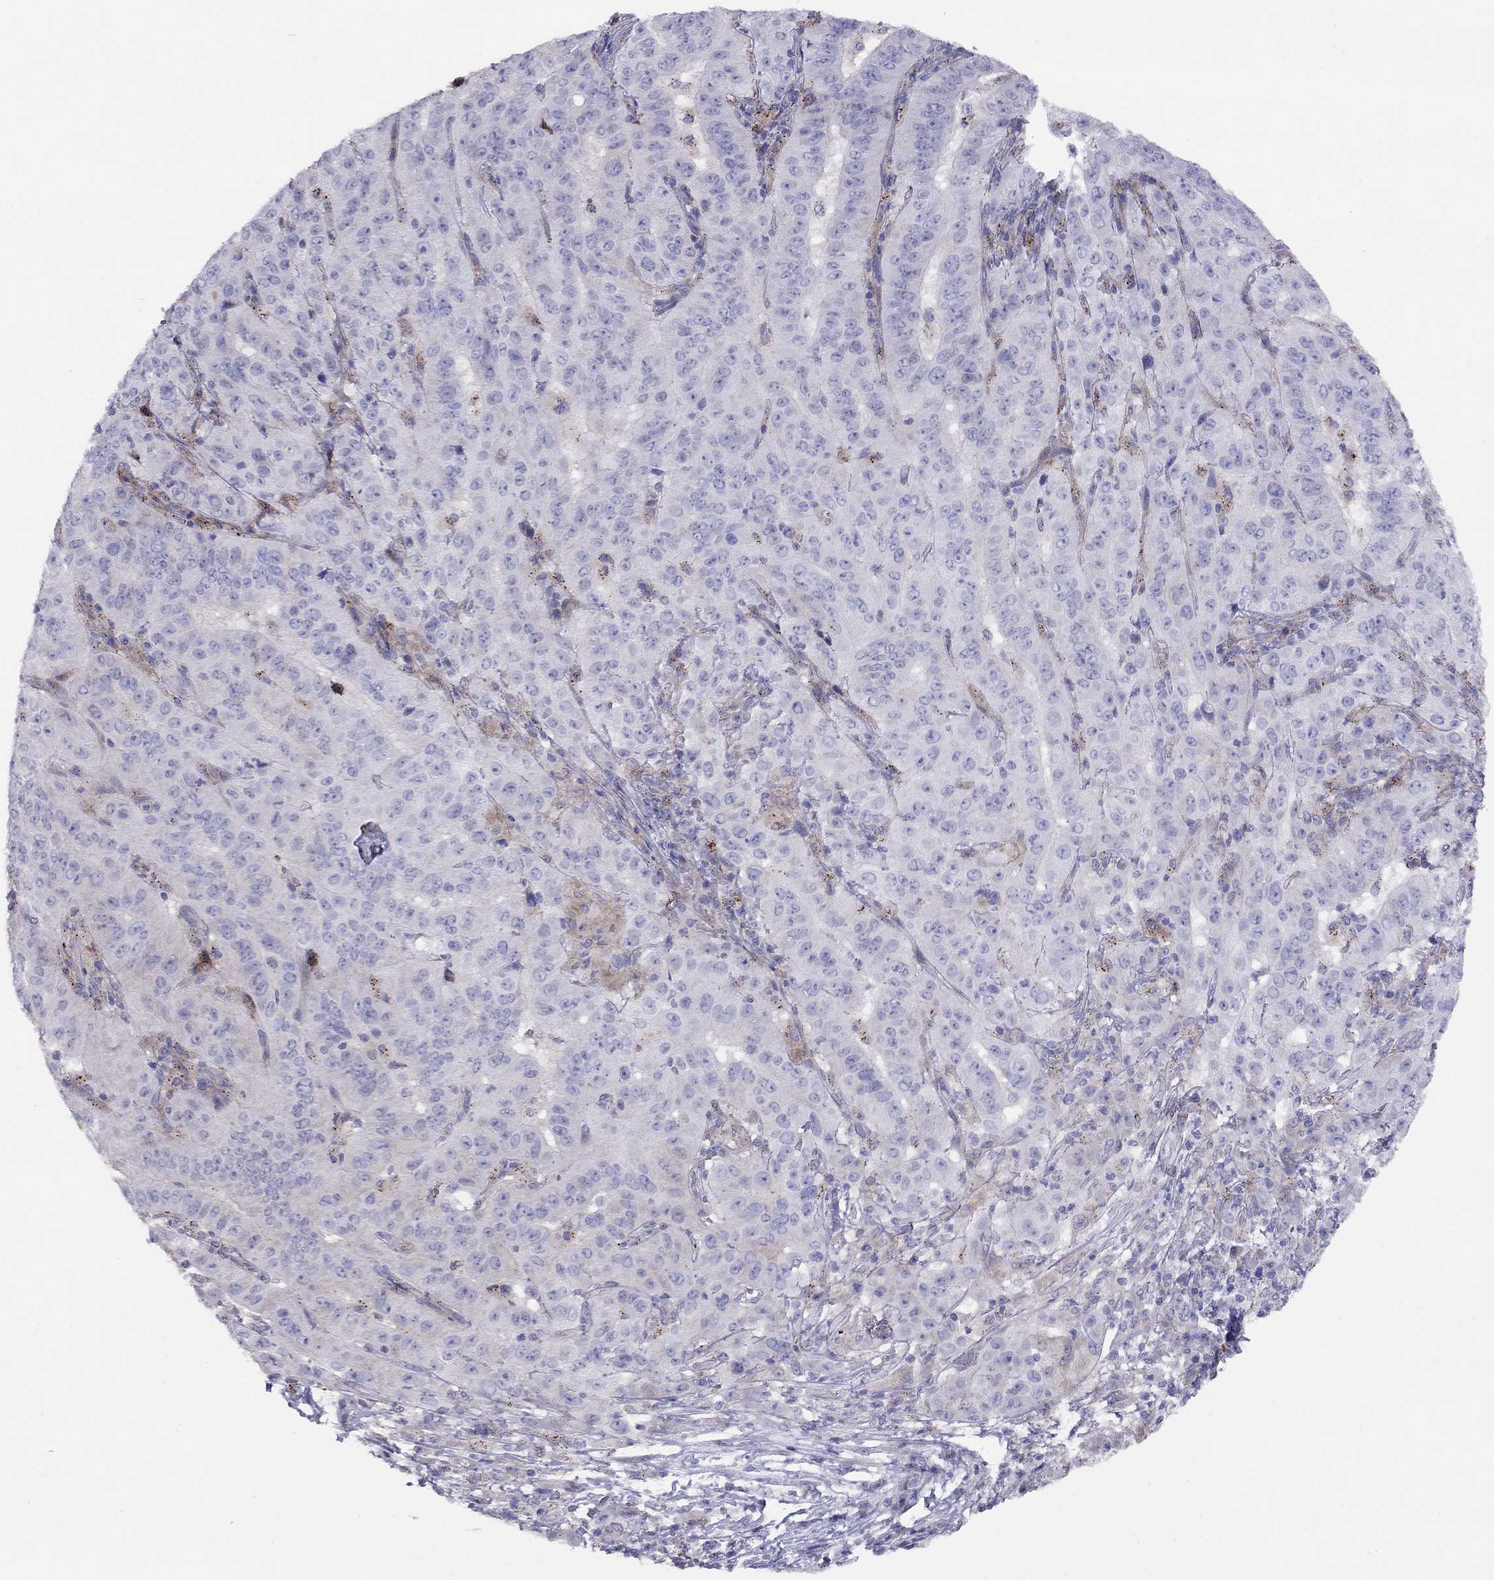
{"staining": {"intensity": "negative", "quantity": "none", "location": "none"}, "tissue": "pancreatic cancer", "cell_type": "Tumor cells", "image_type": "cancer", "snomed": [{"axis": "morphology", "description": "Adenocarcinoma, NOS"}, {"axis": "topography", "description": "Pancreas"}], "caption": "Pancreatic cancer (adenocarcinoma) was stained to show a protein in brown. There is no significant staining in tumor cells.", "gene": "MAGEB4", "patient": {"sex": "male", "age": 63}}